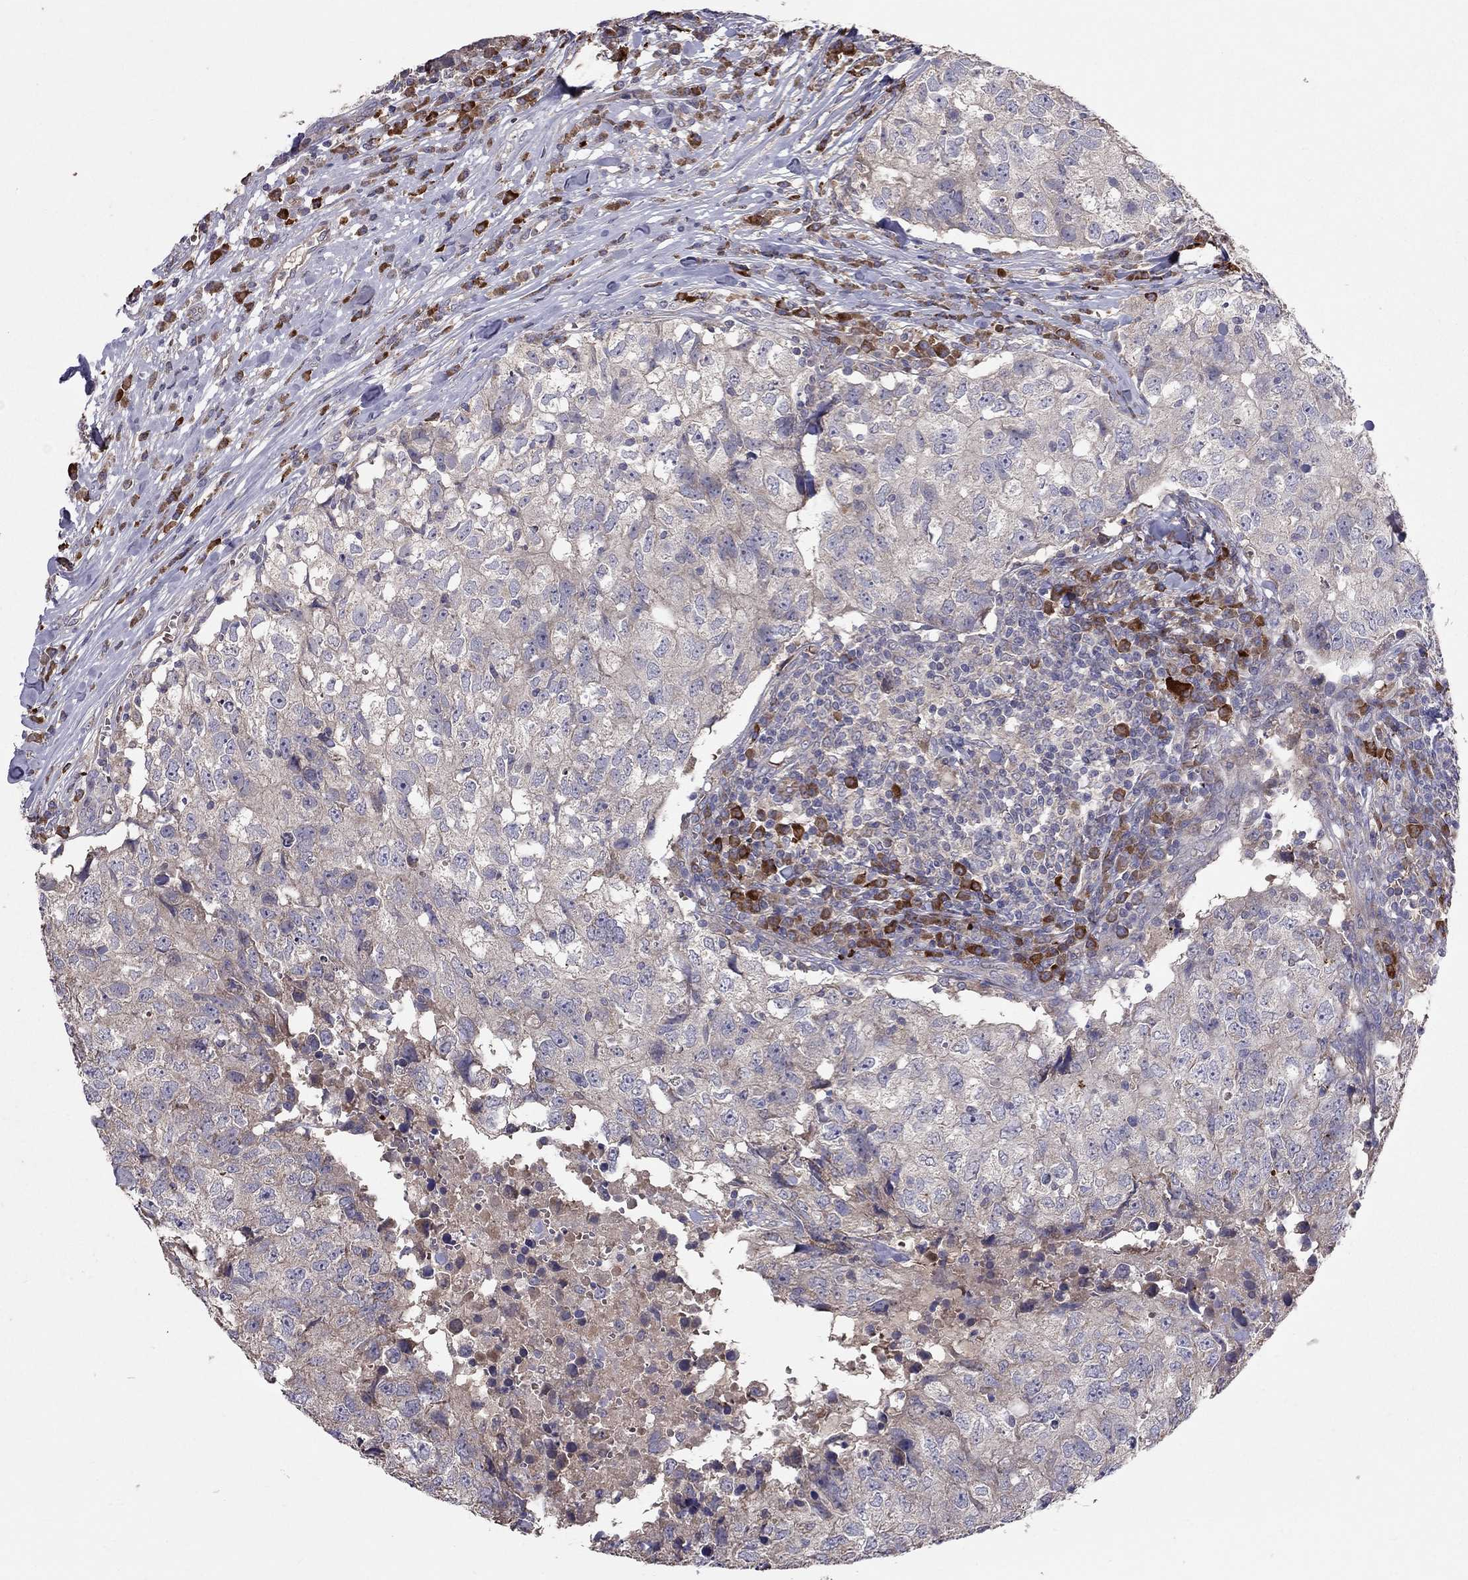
{"staining": {"intensity": "weak", "quantity": "<25%", "location": "cytoplasmic/membranous"}, "tissue": "breast cancer", "cell_type": "Tumor cells", "image_type": "cancer", "snomed": [{"axis": "morphology", "description": "Duct carcinoma"}, {"axis": "topography", "description": "Breast"}], "caption": "This is a histopathology image of IHC staining of breast invasive ductal carcinoma, which shows no staining in tumor cells. (Brightfield microscopy of DAB (3,3'-diaminobenzidine) immunohistochemistry (IHC) at high magnification).", "gene": "PIK3CG", "patient": {"sex": "female", "age": 30}}